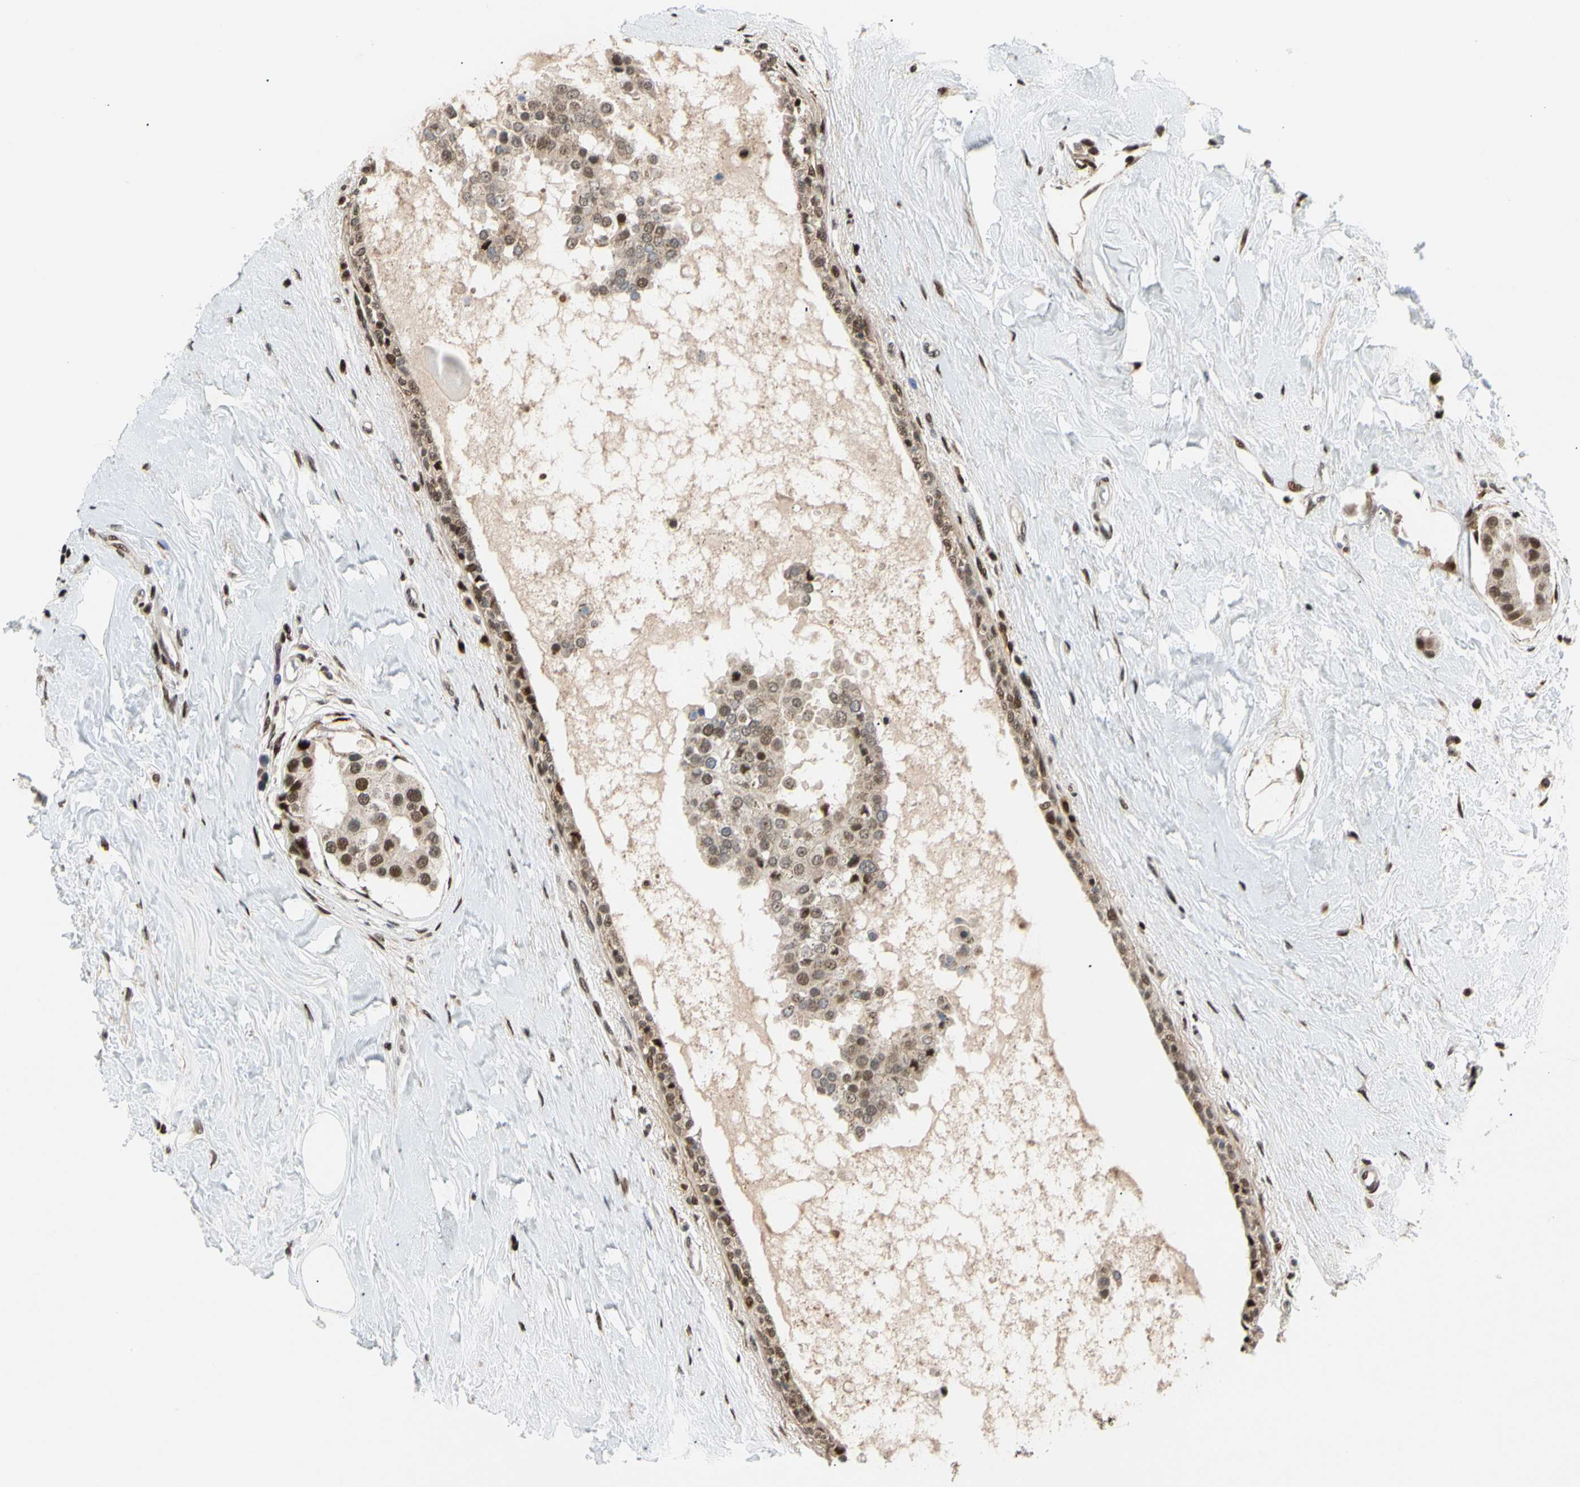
{"staining": {"intensity": "strong", "quantity": ">75%", "location": "nuclear"}, "tissue": "breast cancer", "cell_type": "Tumor cells", "image_type": "cancer", "snomed": [{"axis": "morphology", "description": "Normal tissue, NOS"}, {"axis": "morphology", "description": "Duct carcinoma"}, {"axis": "topography", "description": "Breast"}], "caption": "Immunohistochemical staining of human breast cancer (invasive ductal carcinoma) demonstrates high levels of strong nuclear protein staining in about >75% of tumor cells. Nuclei are stained in blue.", "gene": "E2F1", "patient": {"sex": "female", "age": 39}}